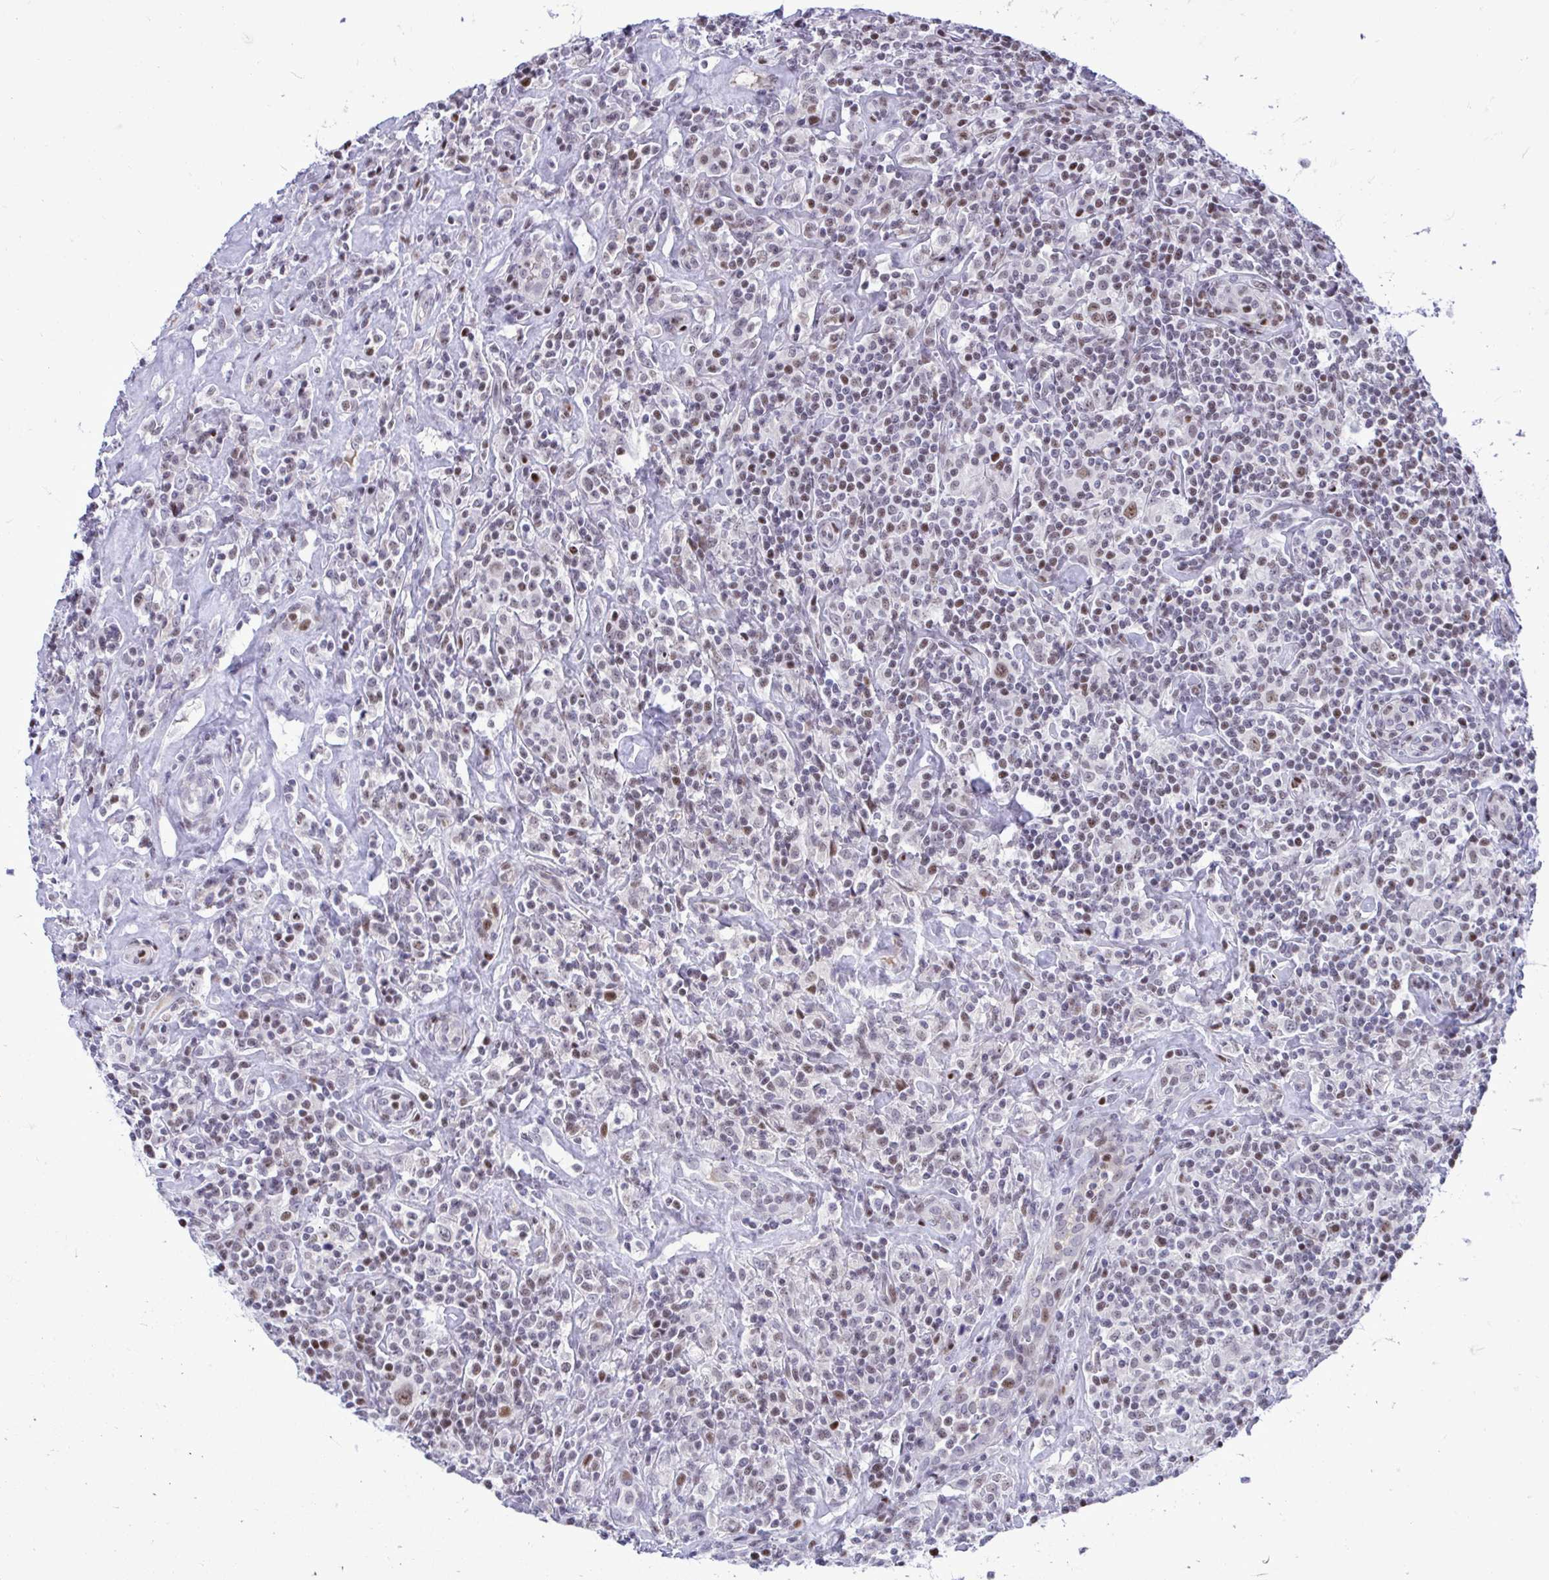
{"staining": {"intensity": "moderate", "quantity": ">75%", "location": "nuclear"}, "tissue": "lymphoma", "cell_type": "Tumor cells", "image_type": "cancer", "snomed": [{"axis": "morphology", "description": "Hodgkin's disease, NOS"}, {"axis": "morphology", "description": "Hodgkin's lymphoma, nodular sclerosis"}, {"axis": "topography", "description": "Lymph node"}], "caption": "High-magnification brightfield microscopy of lymphoma stained with DAB (brown) and counterstained with hematoxylin (blue). tumor cells exhibit moderate nuclear expression is identified in about>75% of cells.", "gene": "C14orf39", "patient": {"sex": "female", "age": 10}}